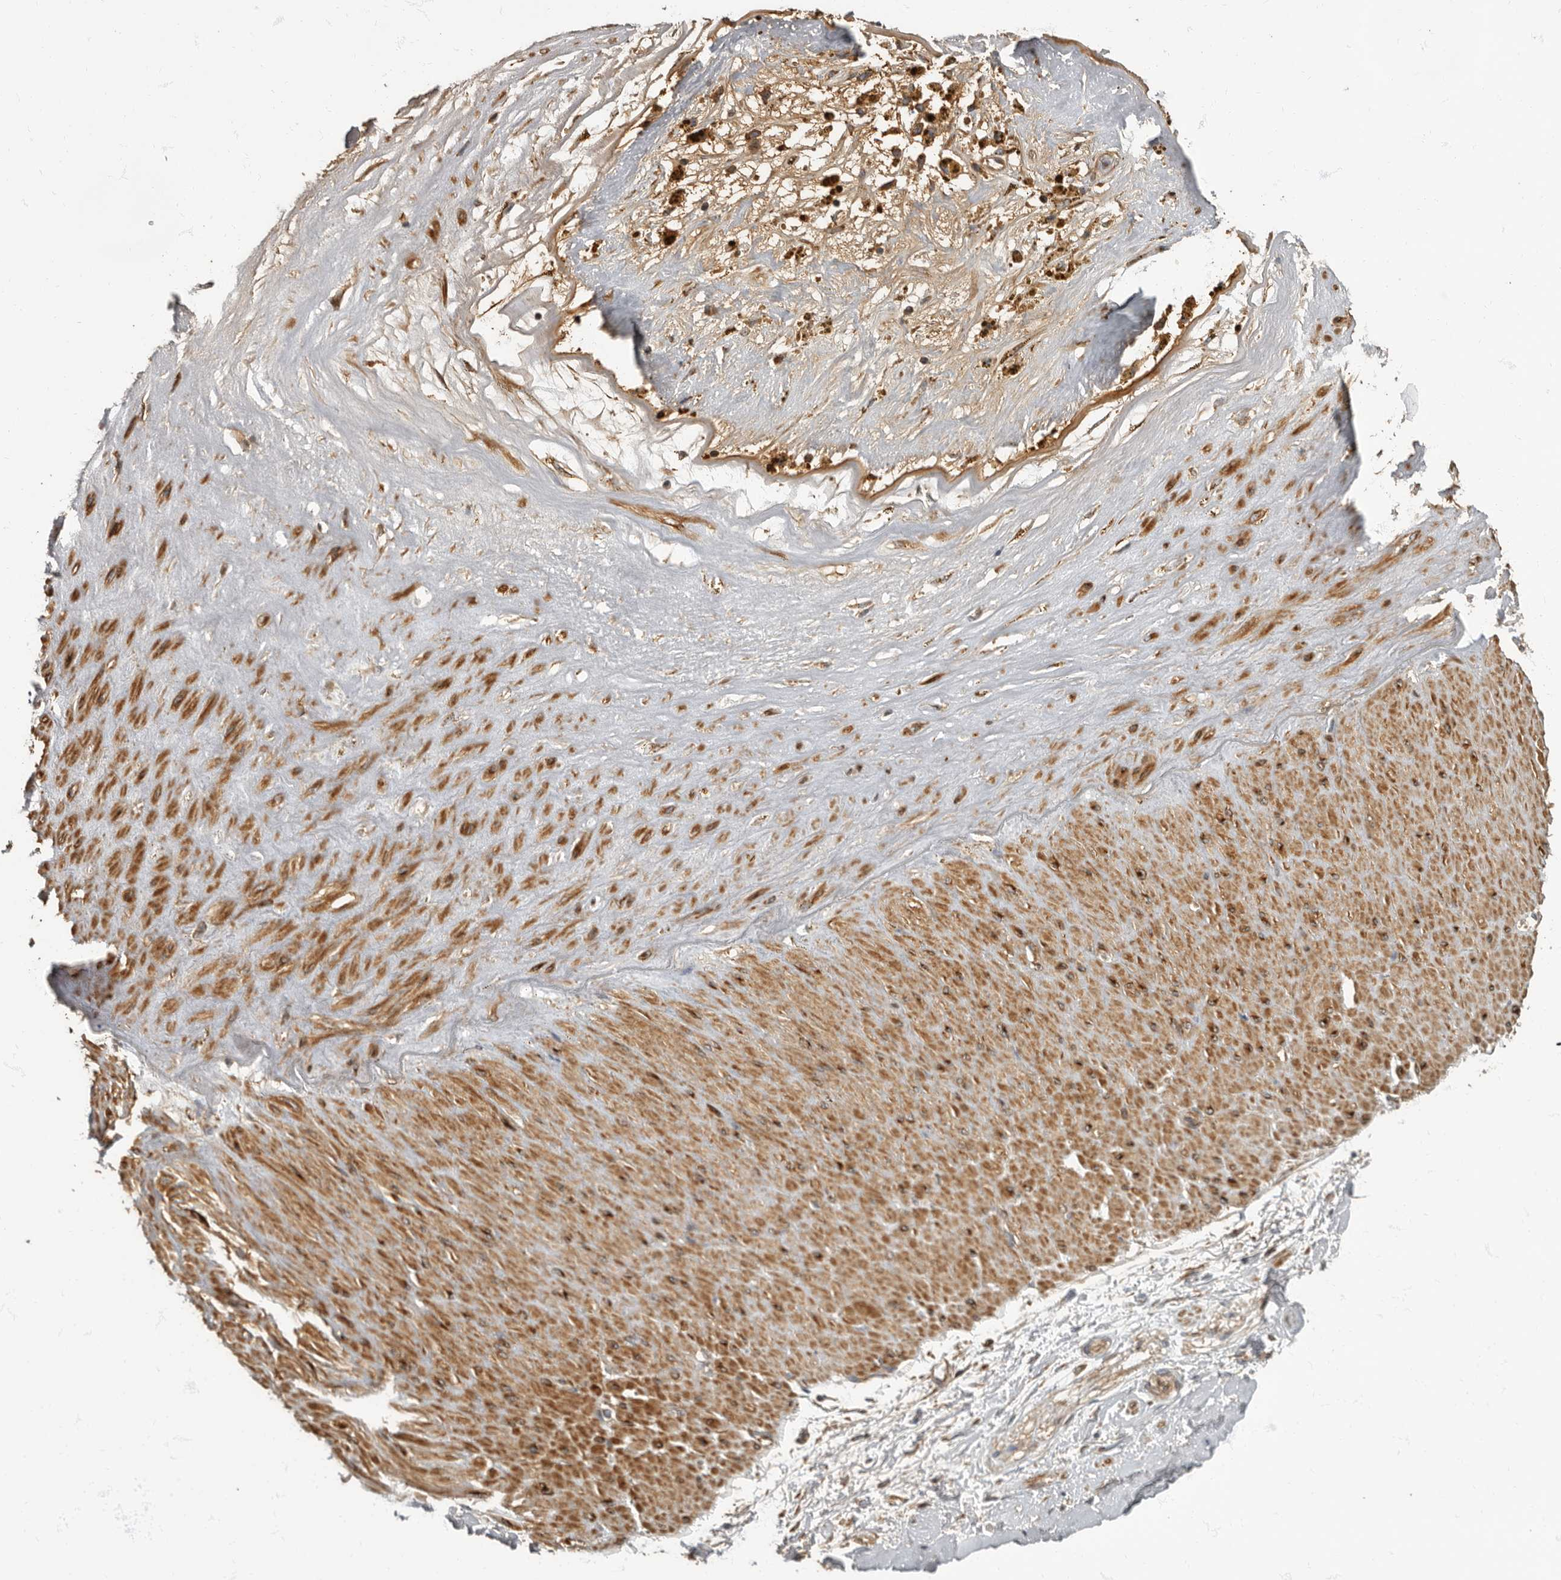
{"staining": {"intensity": "negative", "quantity": "none", "location": "none"}, "tissue": "adipose tissue", "cell_type": "Adipocytes", "image_type": "normal", "snomed": [{"axis": "morphology", "description": "Normal tissue, NOS"}, {"axis": "topography", "description": "Soft tissue"}], "caption": "The immunohistochemistry (IHC) photomicrograph has no significant expression in adipocytes of adipose tissue. Brightfield microscopy of IHC stained with DAB (3,3'-diaminobenzidine) (brown) and hematoxylin (blue), captured at high magnification.", "gene": "DAAM1", "patient": {"sex": "male", "age": 72}}